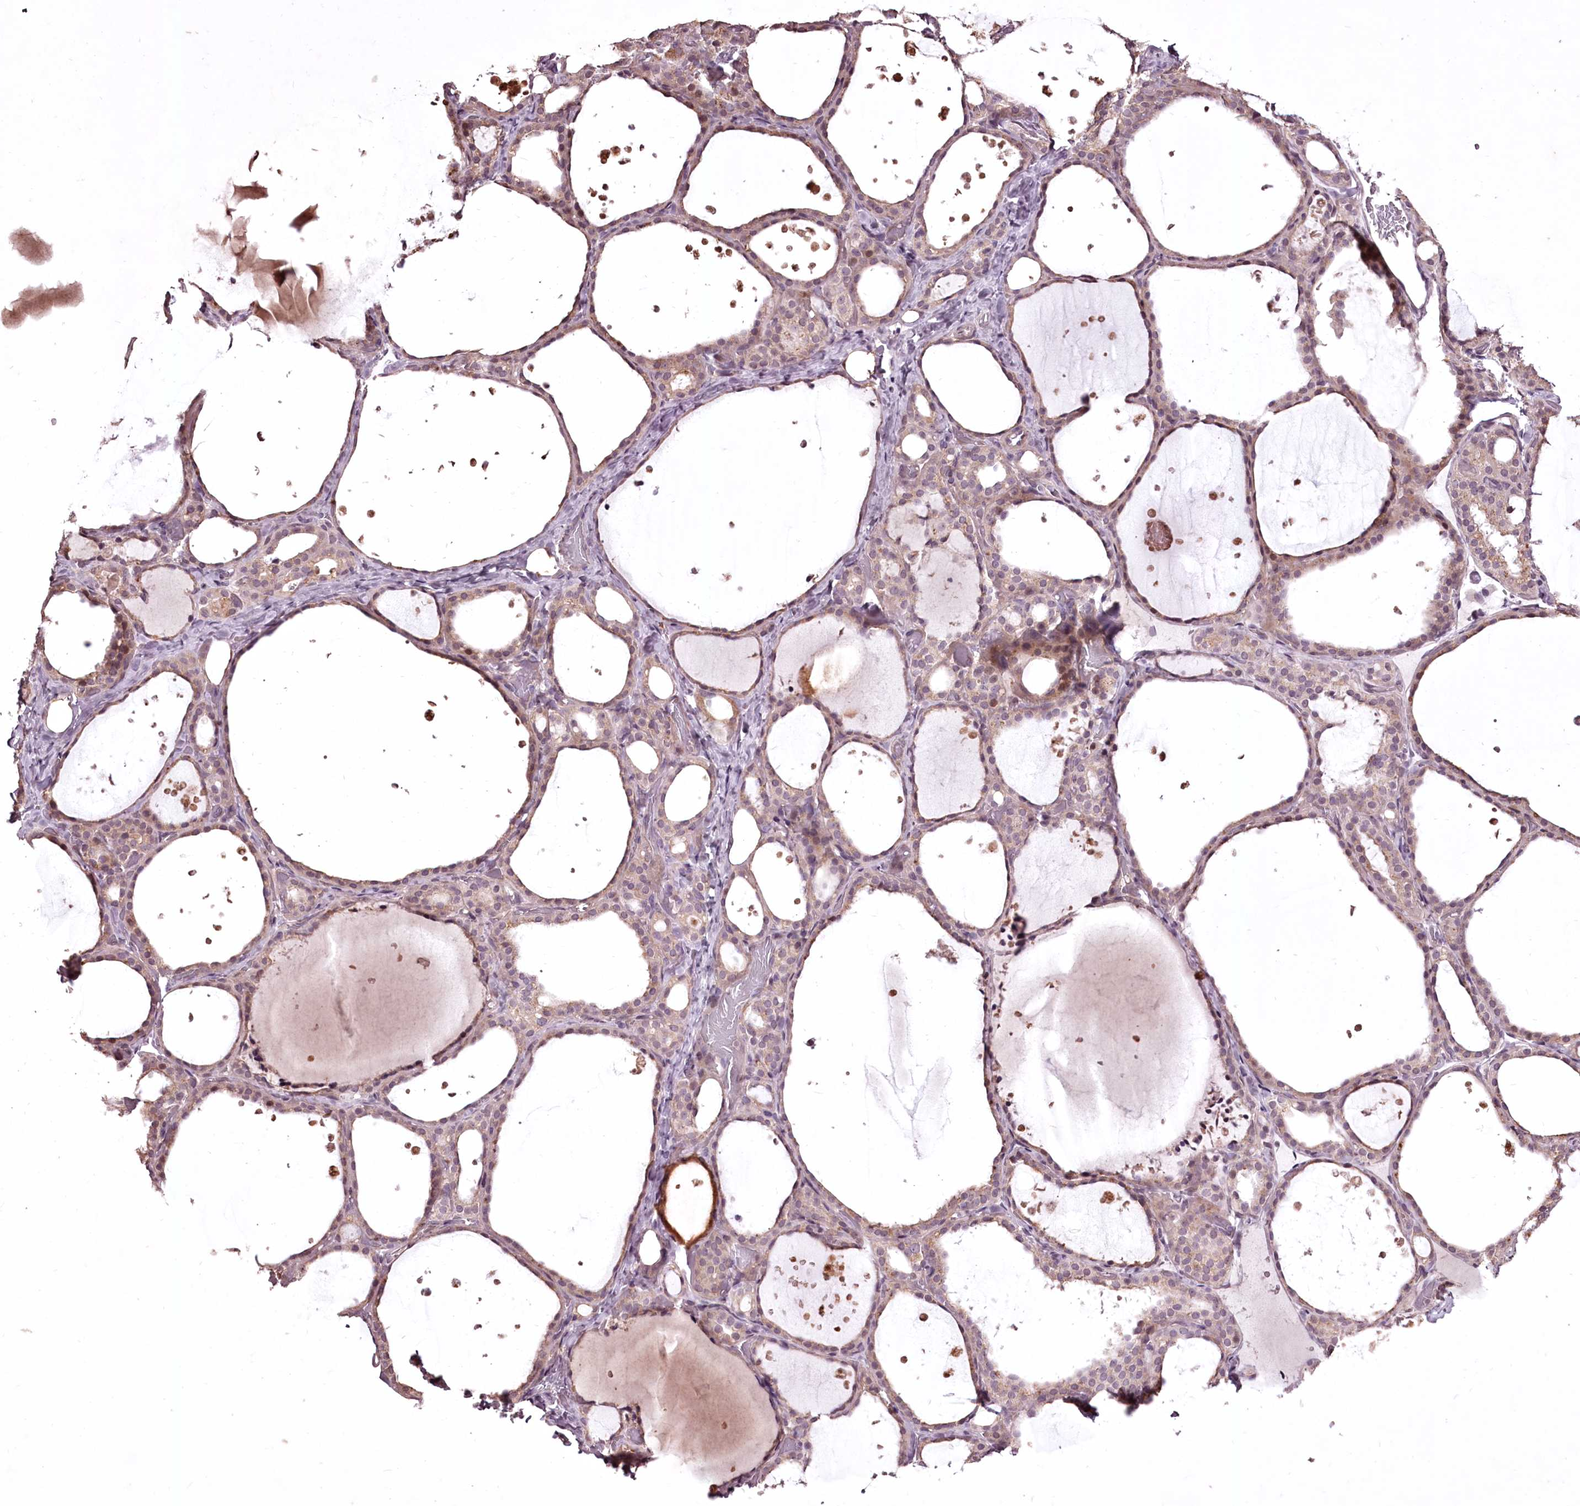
{"staining": {"intensity": "weak", "quantity": "25%-75%", "location": "nuclear"}, "tissue": "thyroid gland", "cell_type": "Glandular cells", "image_type": "normal", "snomed": [{"axis": "morphology", "description": "Normal tissue, NOS"}, {"axis": "topography", "description": "Thyroid gland"}], "caption": "Brown immunohistochemical staining in unremarkable thyroid gland reveals weak nuclear staining in approximately 25%-75% of glandular cells.", "gene": "ADRA1D", "patient": {"sex": "female", "age": 44}}